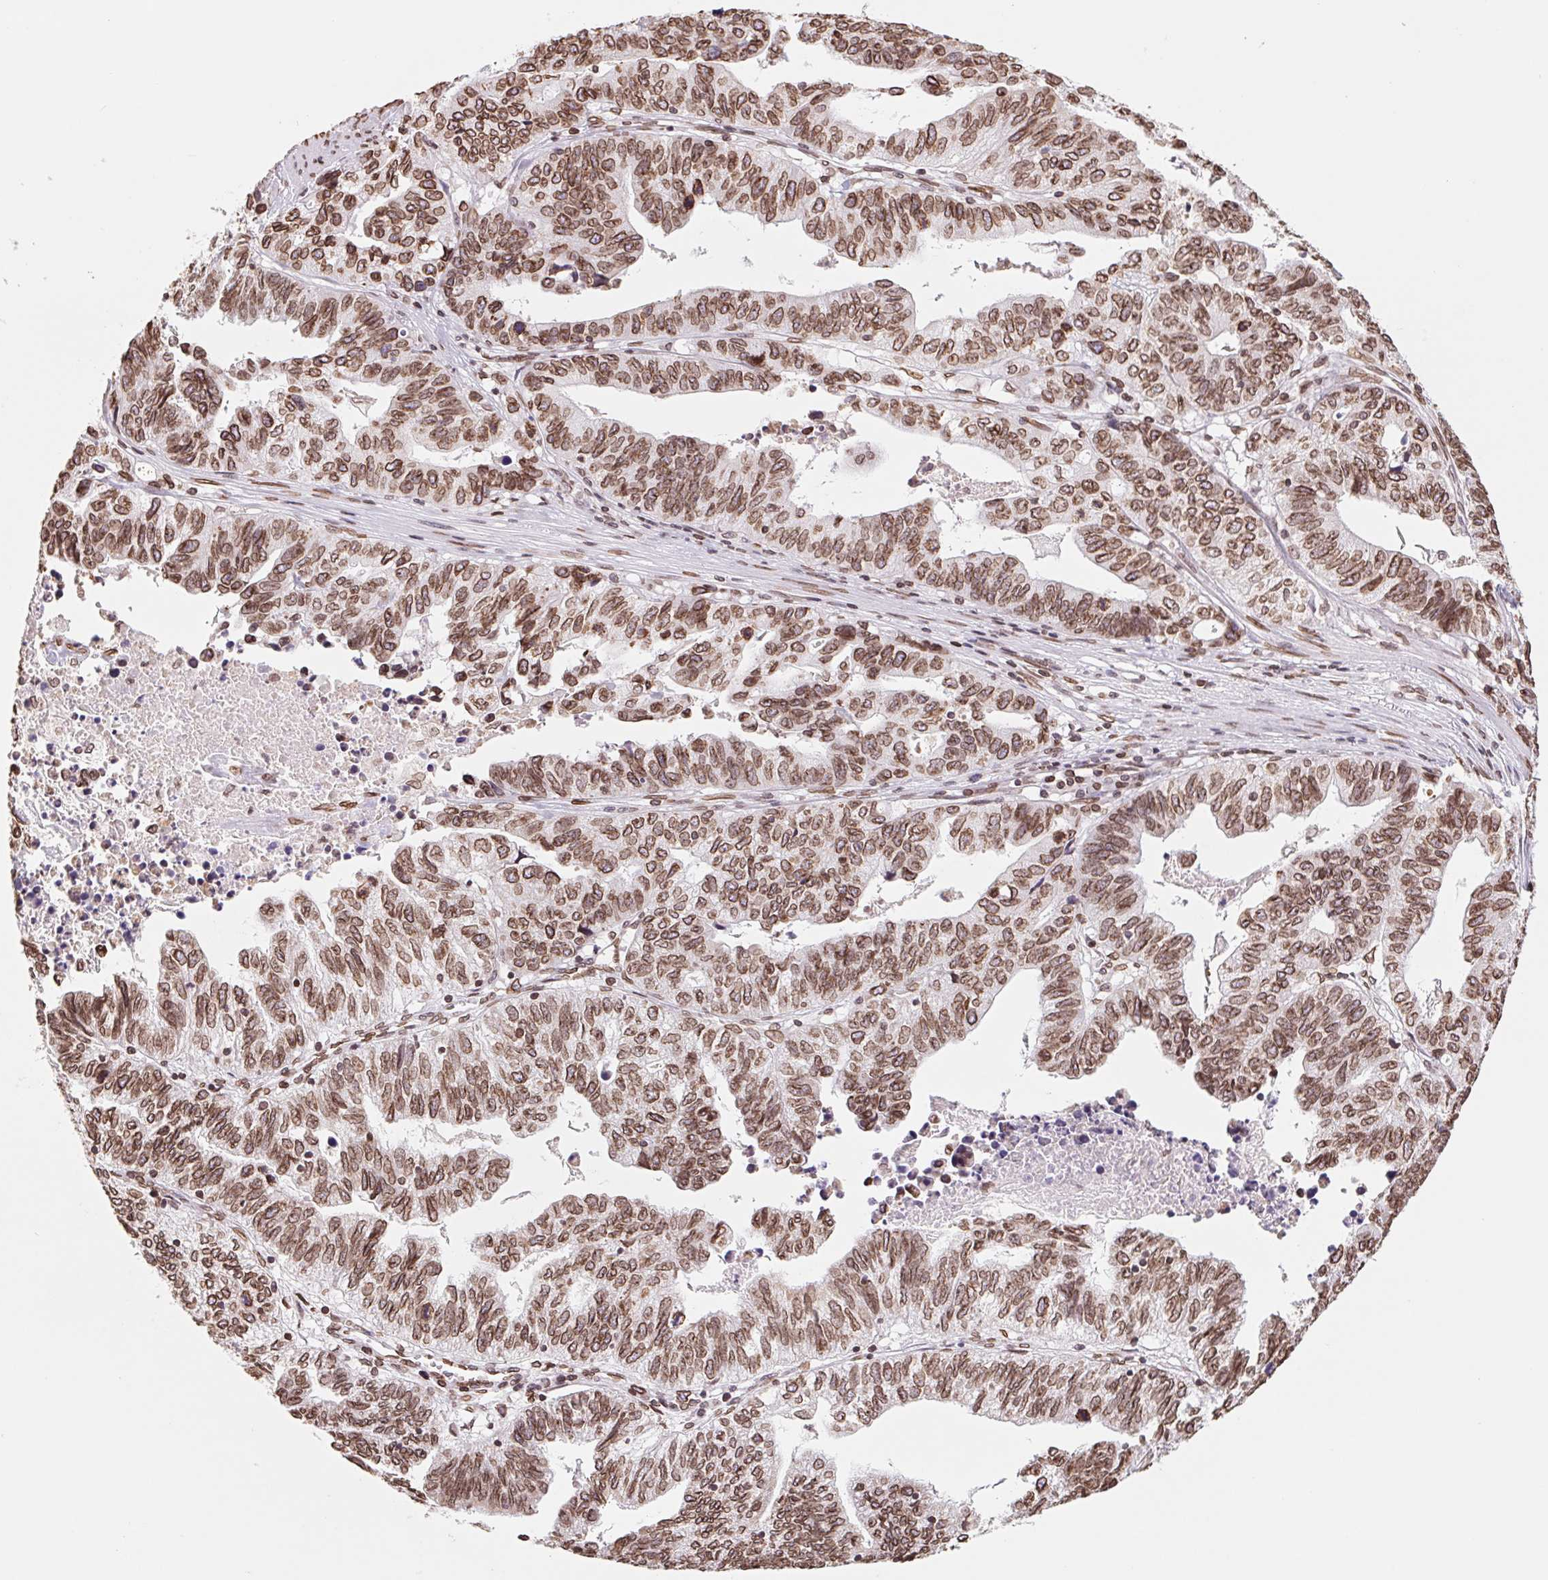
{"staining": {"intensity": "strong", "quantity": ">75%", "location": "cytoplasmic/membranous,nuclear"}, "tissue": "stomach cancer", "cell_type": "Tumor cells", "image_type": "cancer", "snomed": [{"axis": "morphology", "description": "Adenocarcinoma, NOS"}, {"axis": "topography", "description": "Stomach, upper"}], "caption": "Immunohistochemistry (IHC) image of stomach cancer (adenocarcinoma) stained for a protein (brown), which demonstrates high levels of strong cytoplasmic/membranous and nuclear staining in about >75% of tumor cells.", "gene": "LMNB2", "patient": {"sex": "female", "age": 67}}